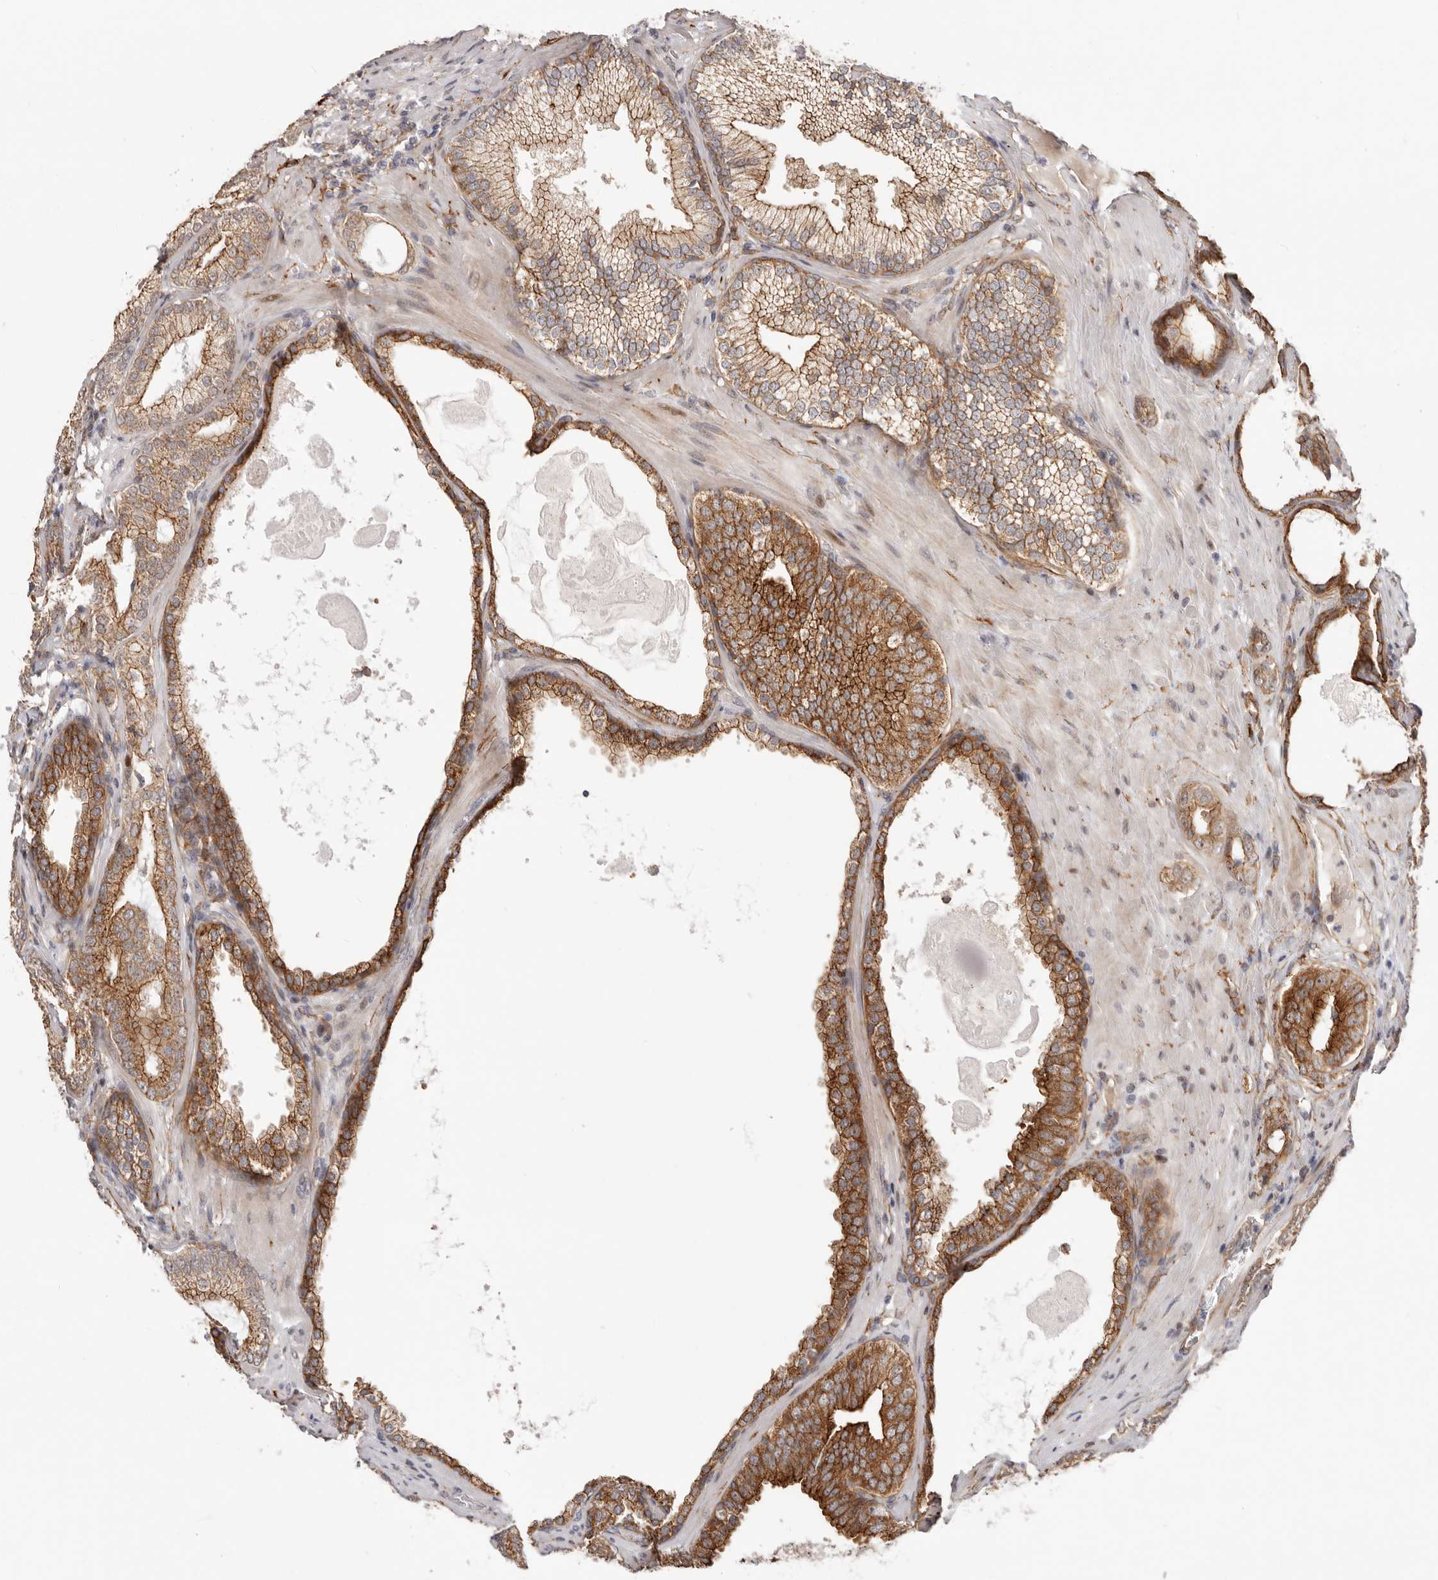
{"staining": {"intensity": "moderate", "quantity": ">75%", "location": "cytoplasmic/membranous"}, "tissue": "prostate cancer", "cell_type": "Tumor cells", "image_type": "cancer", "snomed": [{"axis": "morphology", "description": "Normal morphology"}, {"axis": "morphology", "description": "Adenocarcinoma, Low grade"}, {"axis": "topography", "description": "Prostate"}], "caption": "Protein staining of prostate cancer (adenocarcinoma (low-grade)) tissue displays moderate cytoplasmic/membranous staining in about >75% of tumor cells. Using DAB (brown) and hematoxylin (blue) stains, captured at high magnification using brightfield microscopy.", "gene": "SZT2", "patient": {"sex": "male", "age": 72}}